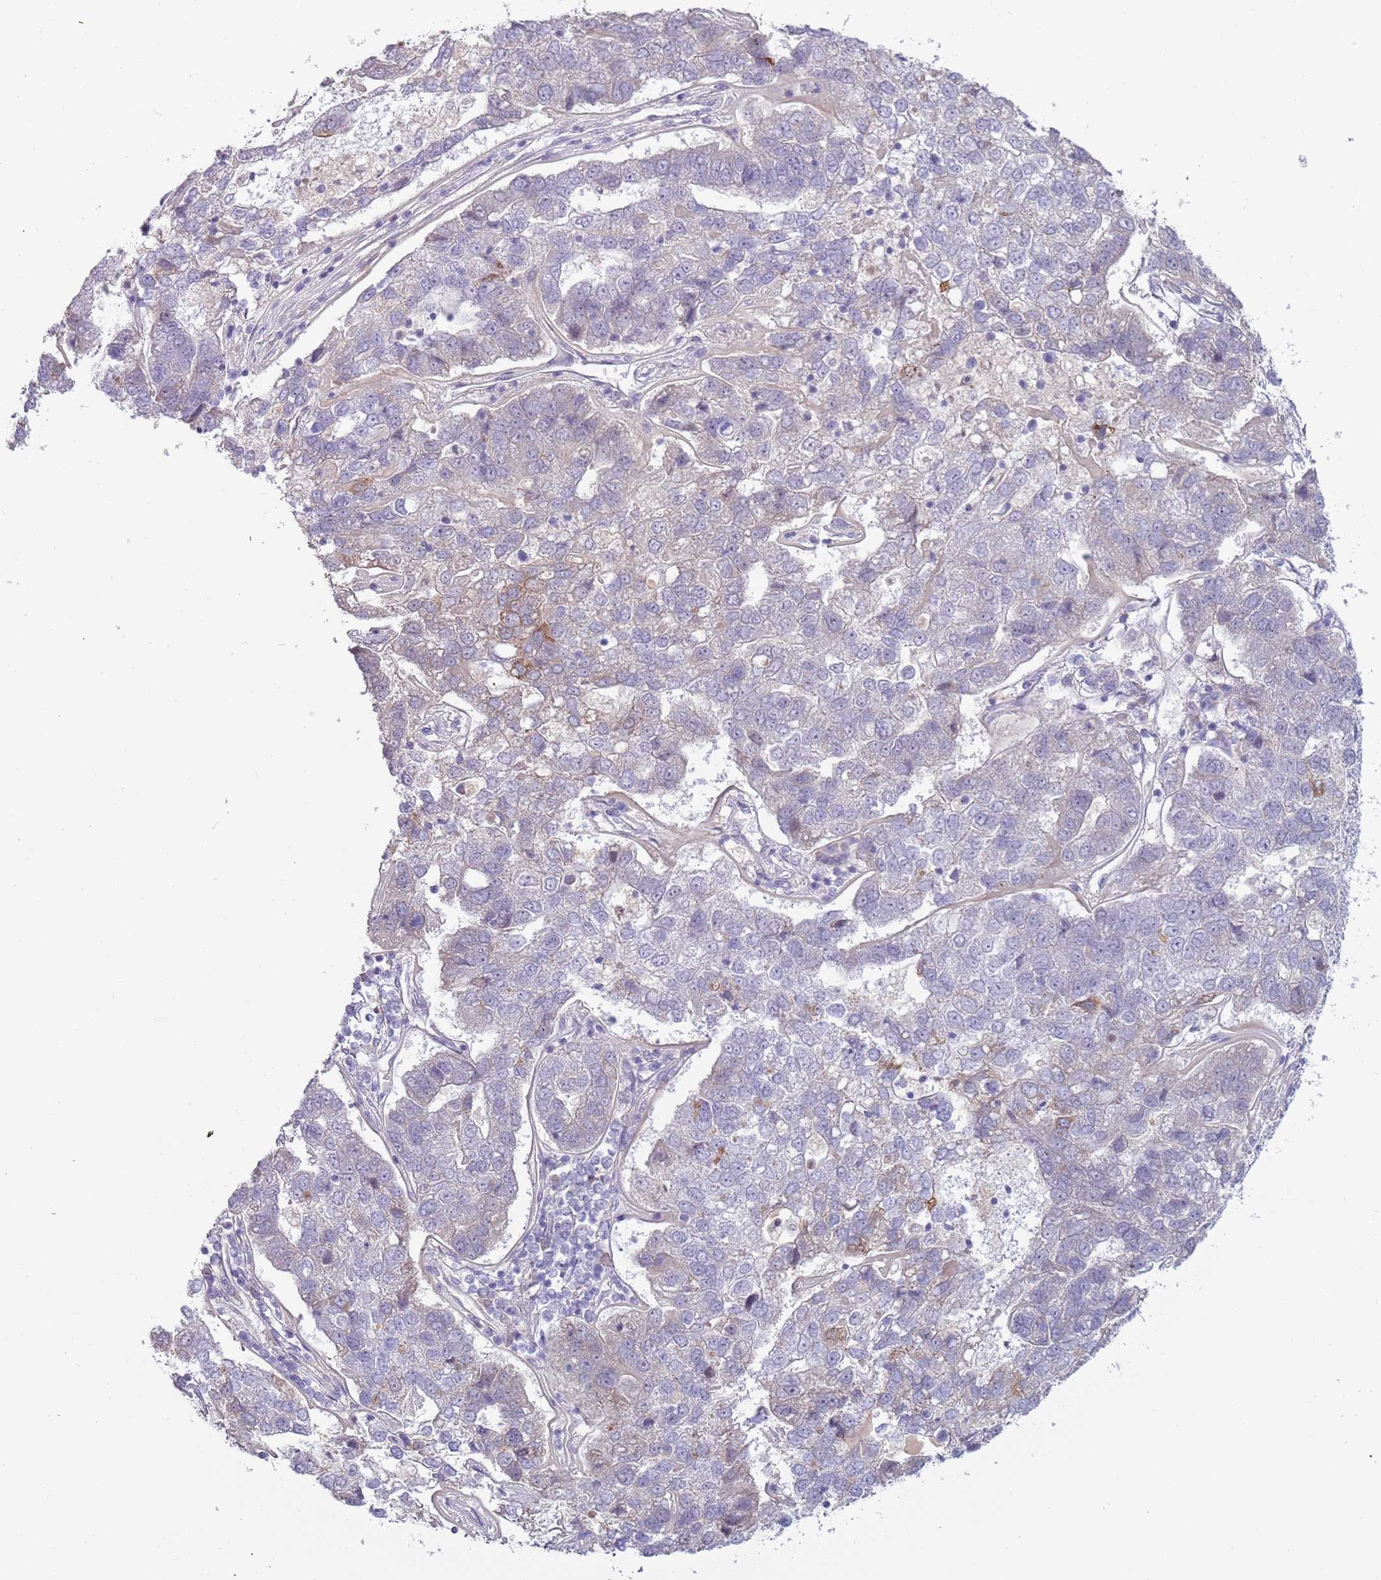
{"staining": {"intensity": "negative", "quantity": "none", "location": "none"}, "tissue": "pancreatic cancer", "cell_type": "Tumor cells", "image_type": "cancer", "snomed": [{"axis": "morphology", "description": "Adenocarcinoma, NOS"}, {"axis": "topography", "description": "Pancreas"}], "caption": "High magnification brightfield microscopy of pancreatic cancer (adenocarcinoma) stained with DAB (3,3'-diaminobenzidine) (brown) and counterstained with hematoxylin (blue): tumor cells show no significant expression.", "gene": "TNFRSF6B", "patient": {"sex": "female", "age": 61}}